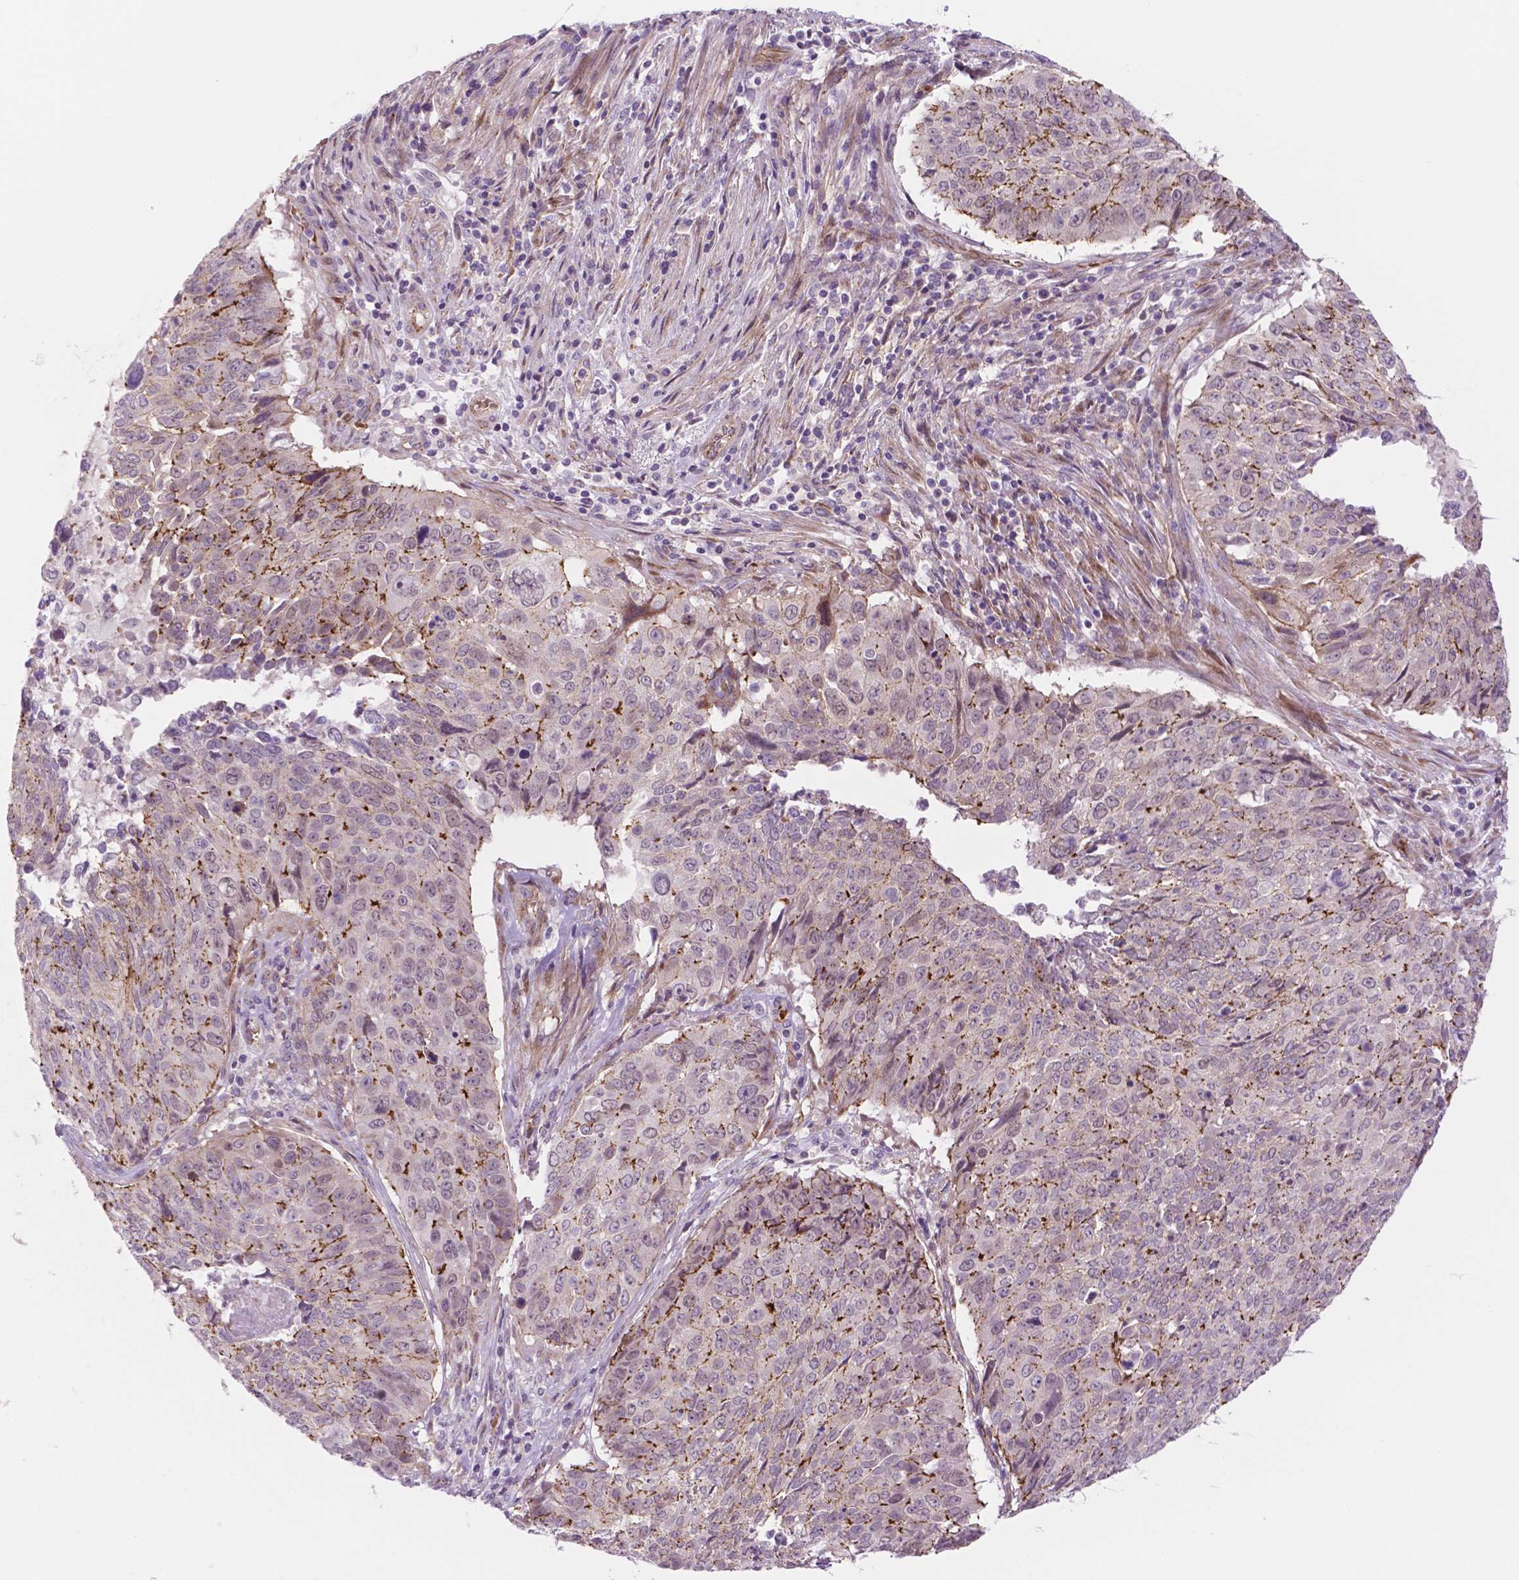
{"staining": {"intensity": "moderate", "quantity": "25%-75%", "location": "cytoplasmic/membranous"}, "tissue": "lung cancer", "cell_type": "Tumor cells", "image_type": "cancer", "snomed": [{"axis": "morphology", "description": "Normal tissue, NOS"}, {"axis": "morphology", "description": "Squamous cell carcinoma, NOS"}, {"axis": "topography", "description": "Bronchus"}, {"axis": "topography", "description": "Lung"}], "caption": "High-power microscopy captured an immunohistochemistry (IHC) photomicrograph of lung cancer, revealing moderate cytoplasmic/membranous positivity in about 25%-75% of tumor cells. (DAB (3,3'-diaminobenzidine) IHC, brown staining for protein, blue staining for nuclei).", "gene": "RND3", "patient": {"sex": "male", "age": 64}}